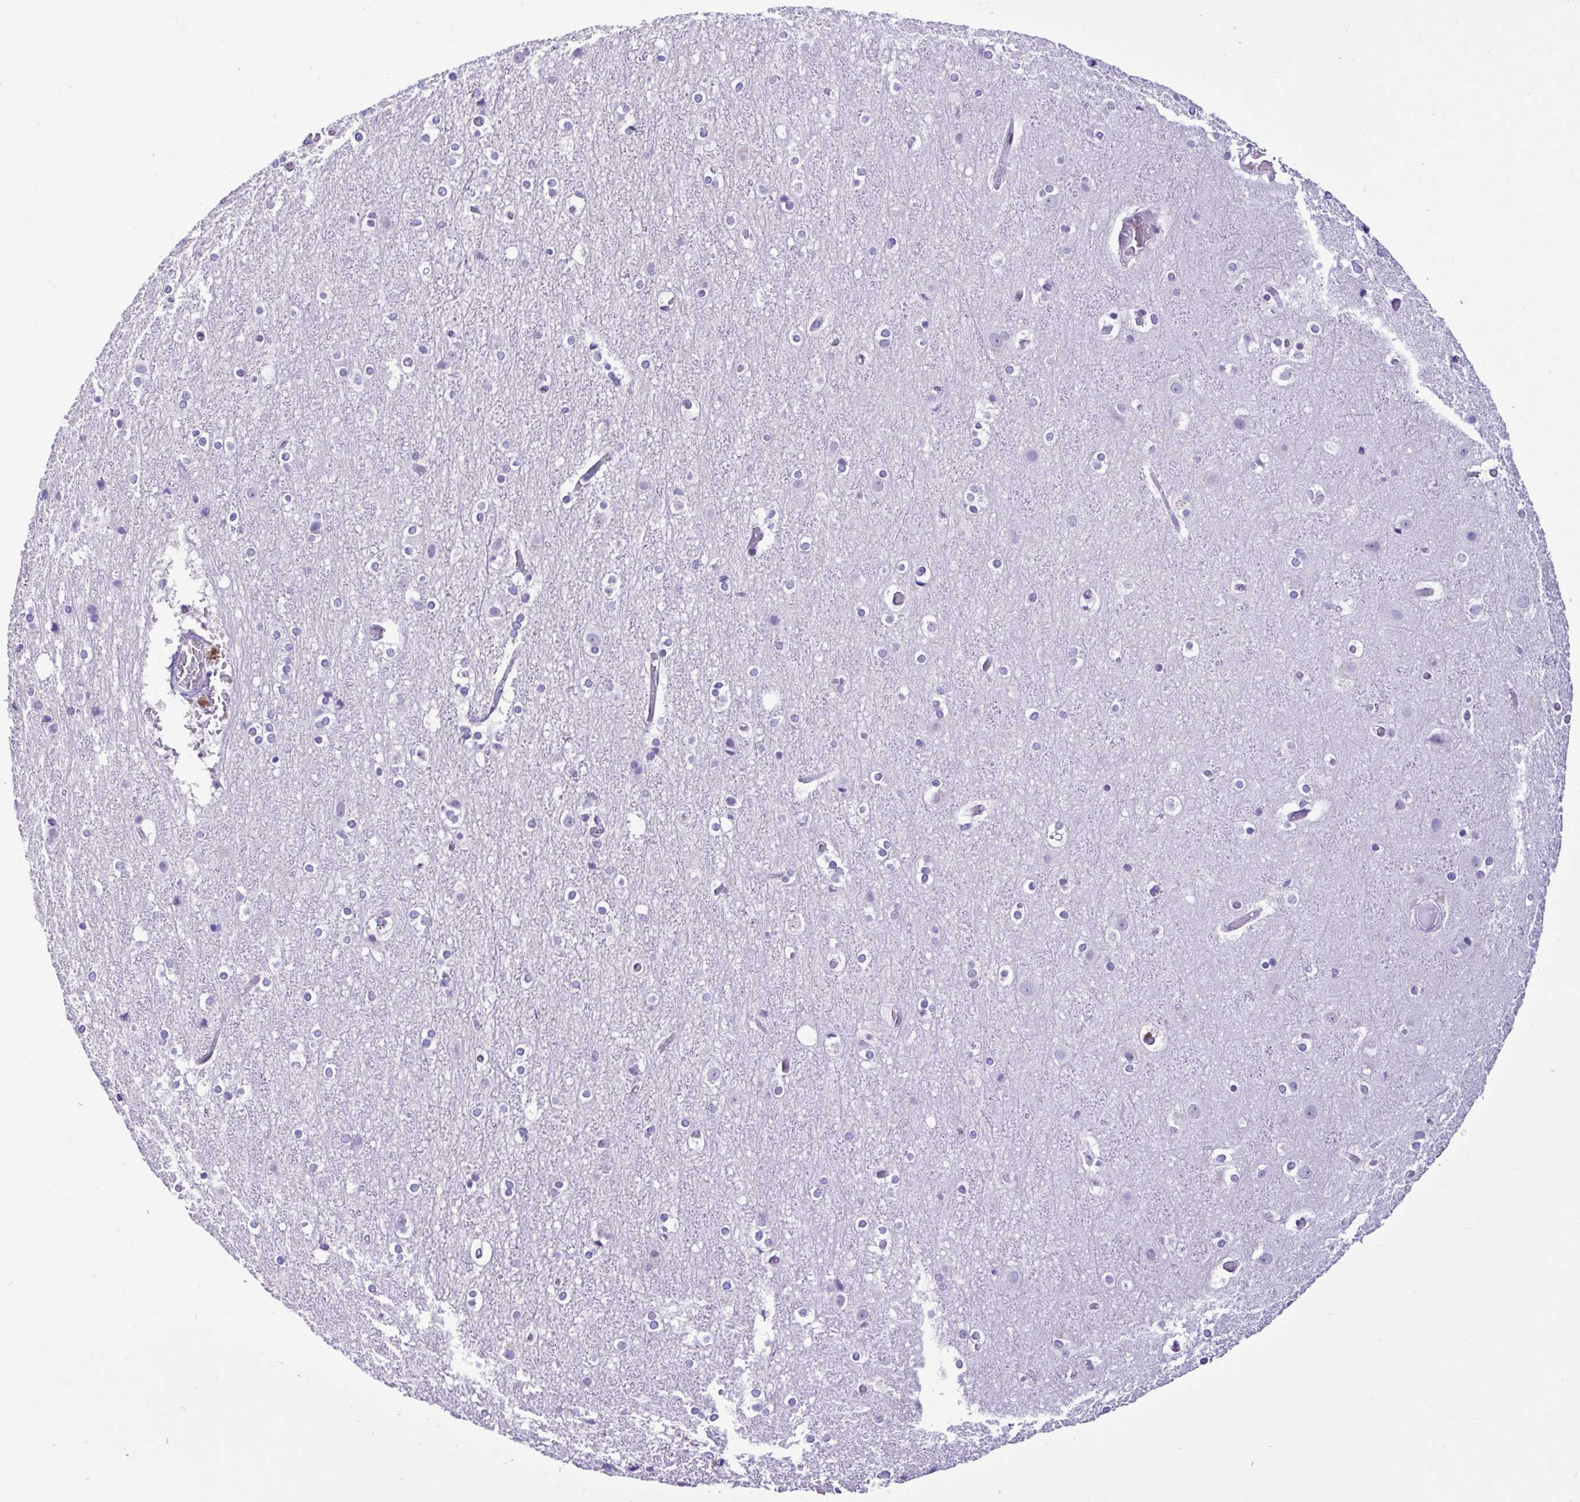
{"staining": {"intensity": "negative", "quantity": "none", "location": "none"}, "tissue": "cerebral cortex", "cell_type": "Endothelial cells", "image_type": "normal", "snomed": [{"axis": "morphology", "description": "Normal tissue, NOS"}, {"axis": "topography", "description": "Cerebral cortex"}], "caption": "Endothelial cells show no significant staining in normal cerebral cortex. The staining is performed using DAB brown chromogen with nuclei counter-stained in using hematoxylin.", "gene": "CBY2", "patient": {"sex": "female", "age": 52}}